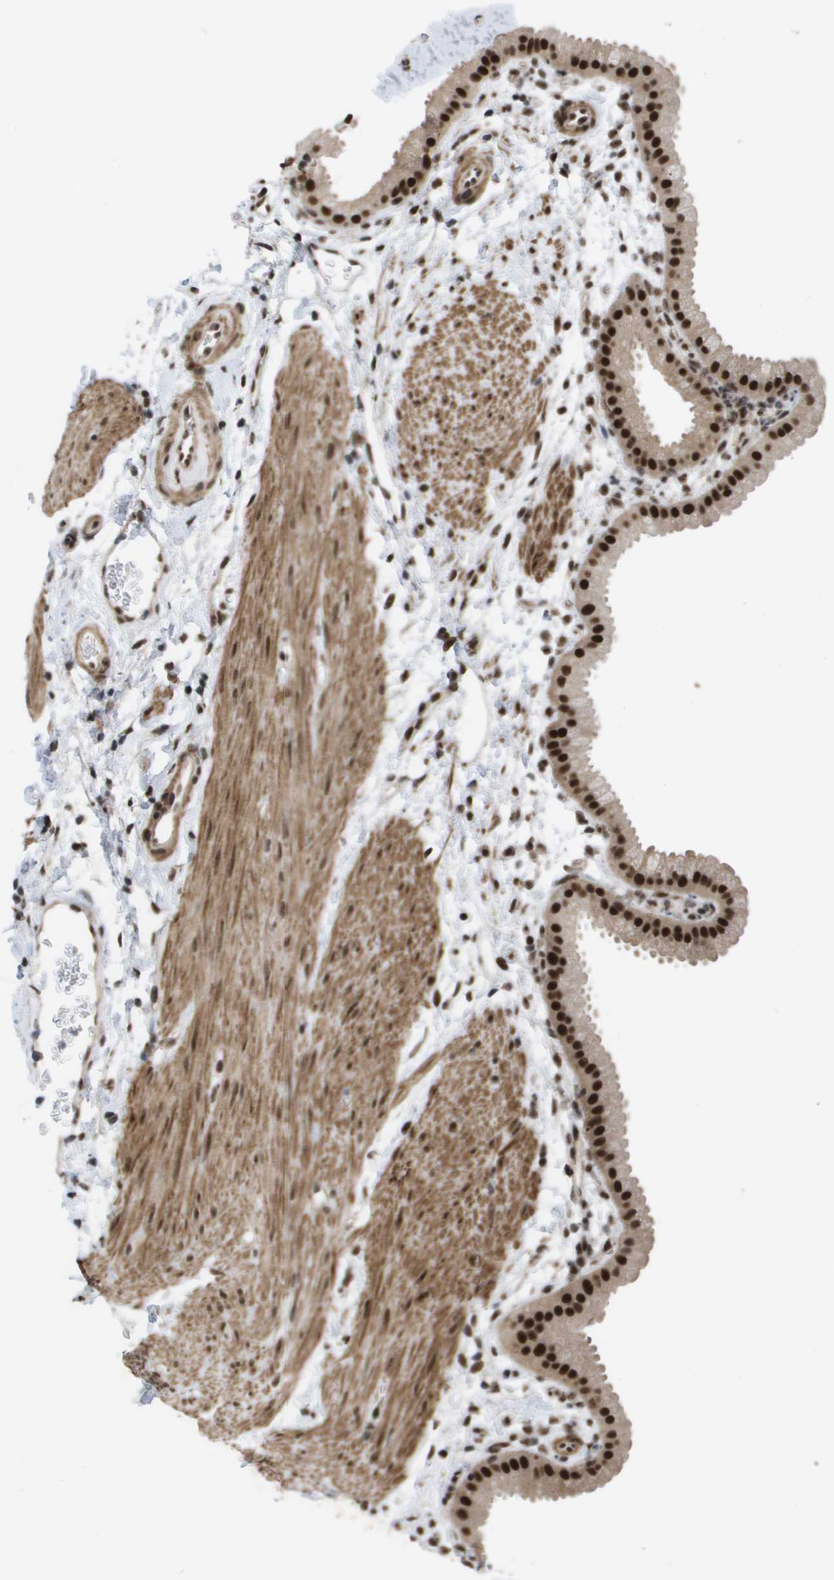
{"staining": {"intensity": "strong", "quantity": ">75%", "location": "nuclear"}, "tissue": "gallbladder", "cell_type": "Glandular cells", "image_type": "normal", "snomed": [{"axis": "morphology", "description": "Normal tissue, NOS"}, {"axis": "topography", "description": "Gallbladder"}], "caption": "Normal gallbladder demonstrates strong nuclear staining in about >75% of glandular cells, visualized by immunohistochemistry.", "gene": "CDT1", "patient": {"sex": "female", "age": 64}}